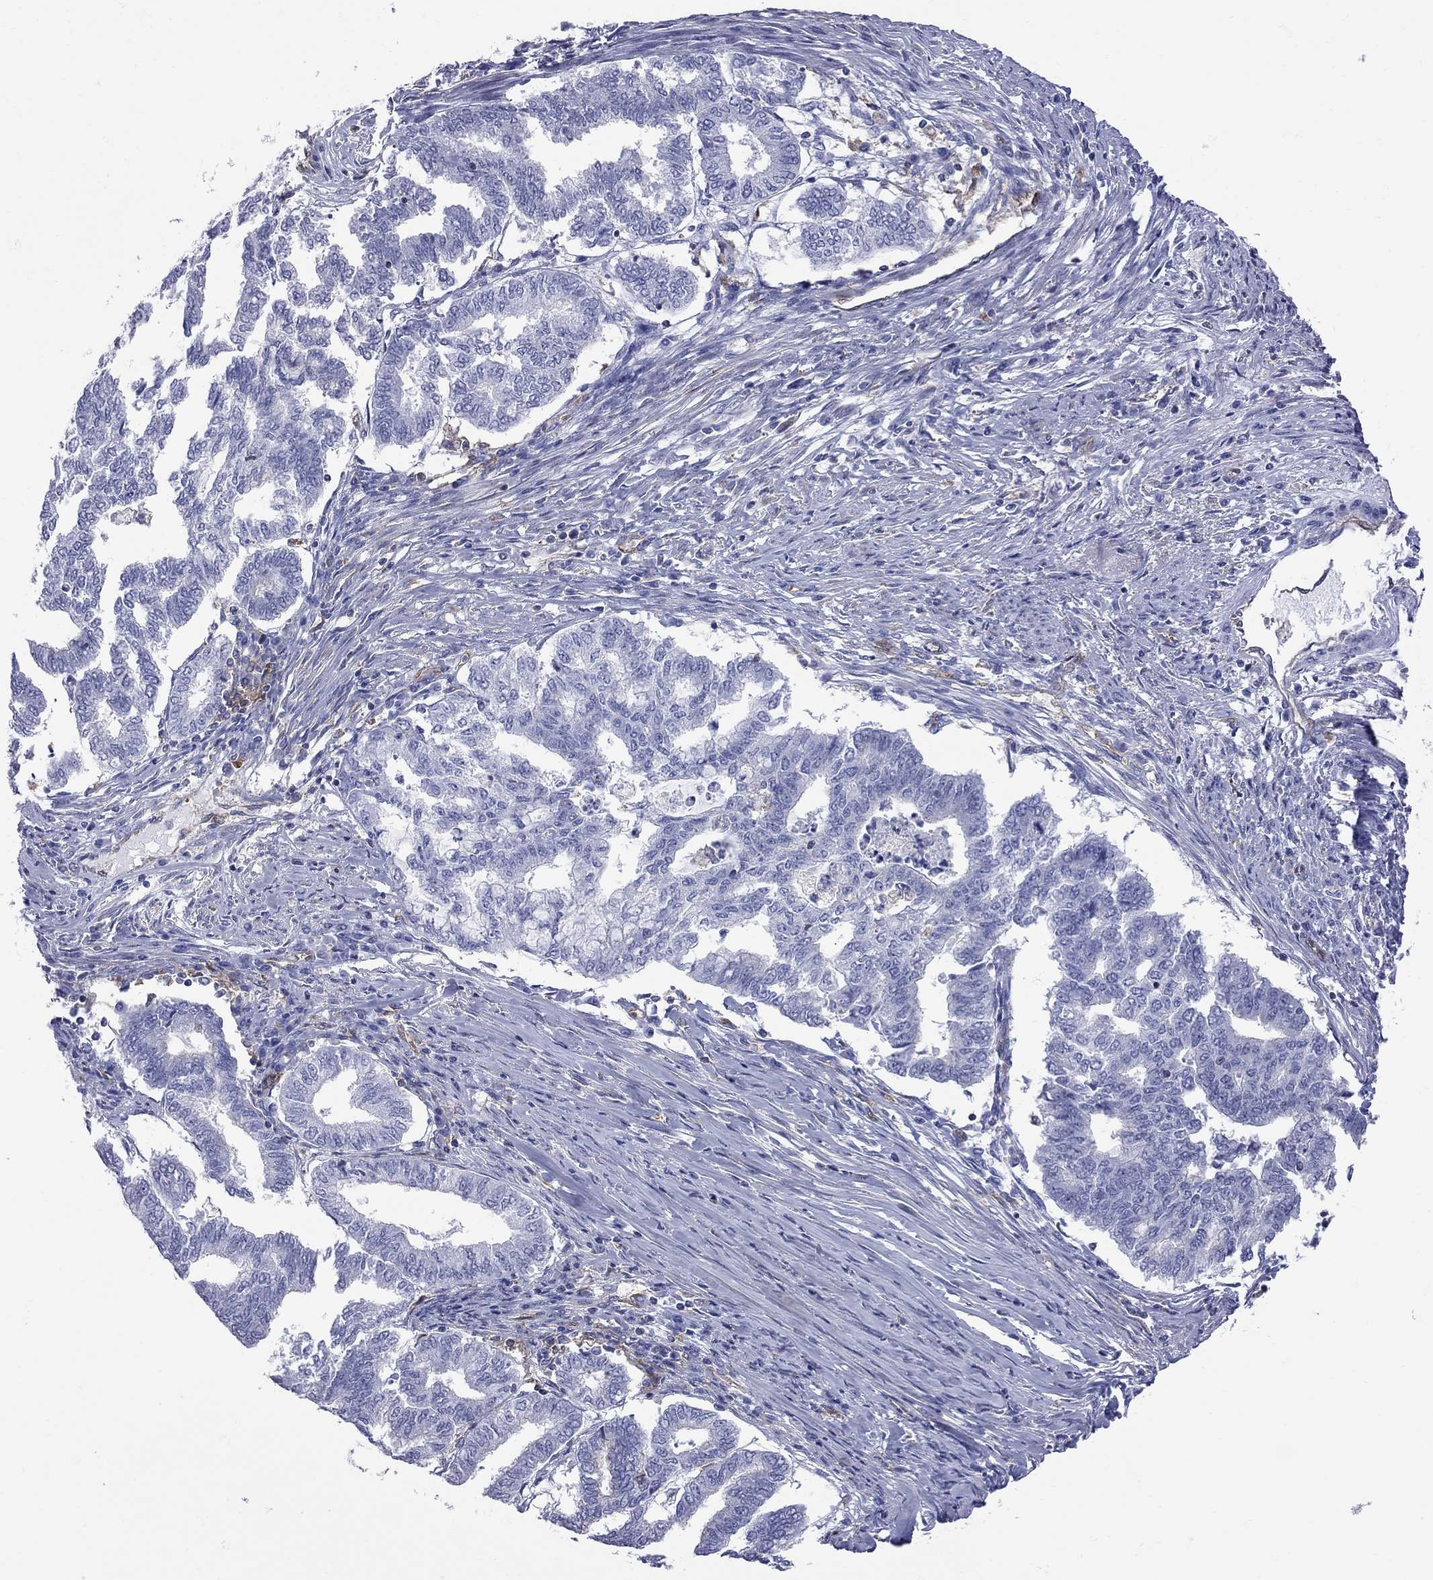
{"staining": {"intensity": "negative", "quantity": "none", "location": "none"}, "tissue": "endometrial cancer", "cell_type": "Tumor cells", "image_type": "cancer", "snomed": [{"axis": "morphology", "description": "Adenocarcinoma, NOS"}, {"axis": "topography", "description": "Endometrium"}], "caption": "Tumor cells show no significant positivity in adenocarcinoma (endometrial).", "gene": "ABI3", "patient": {"sex": "female", "age": 79}}